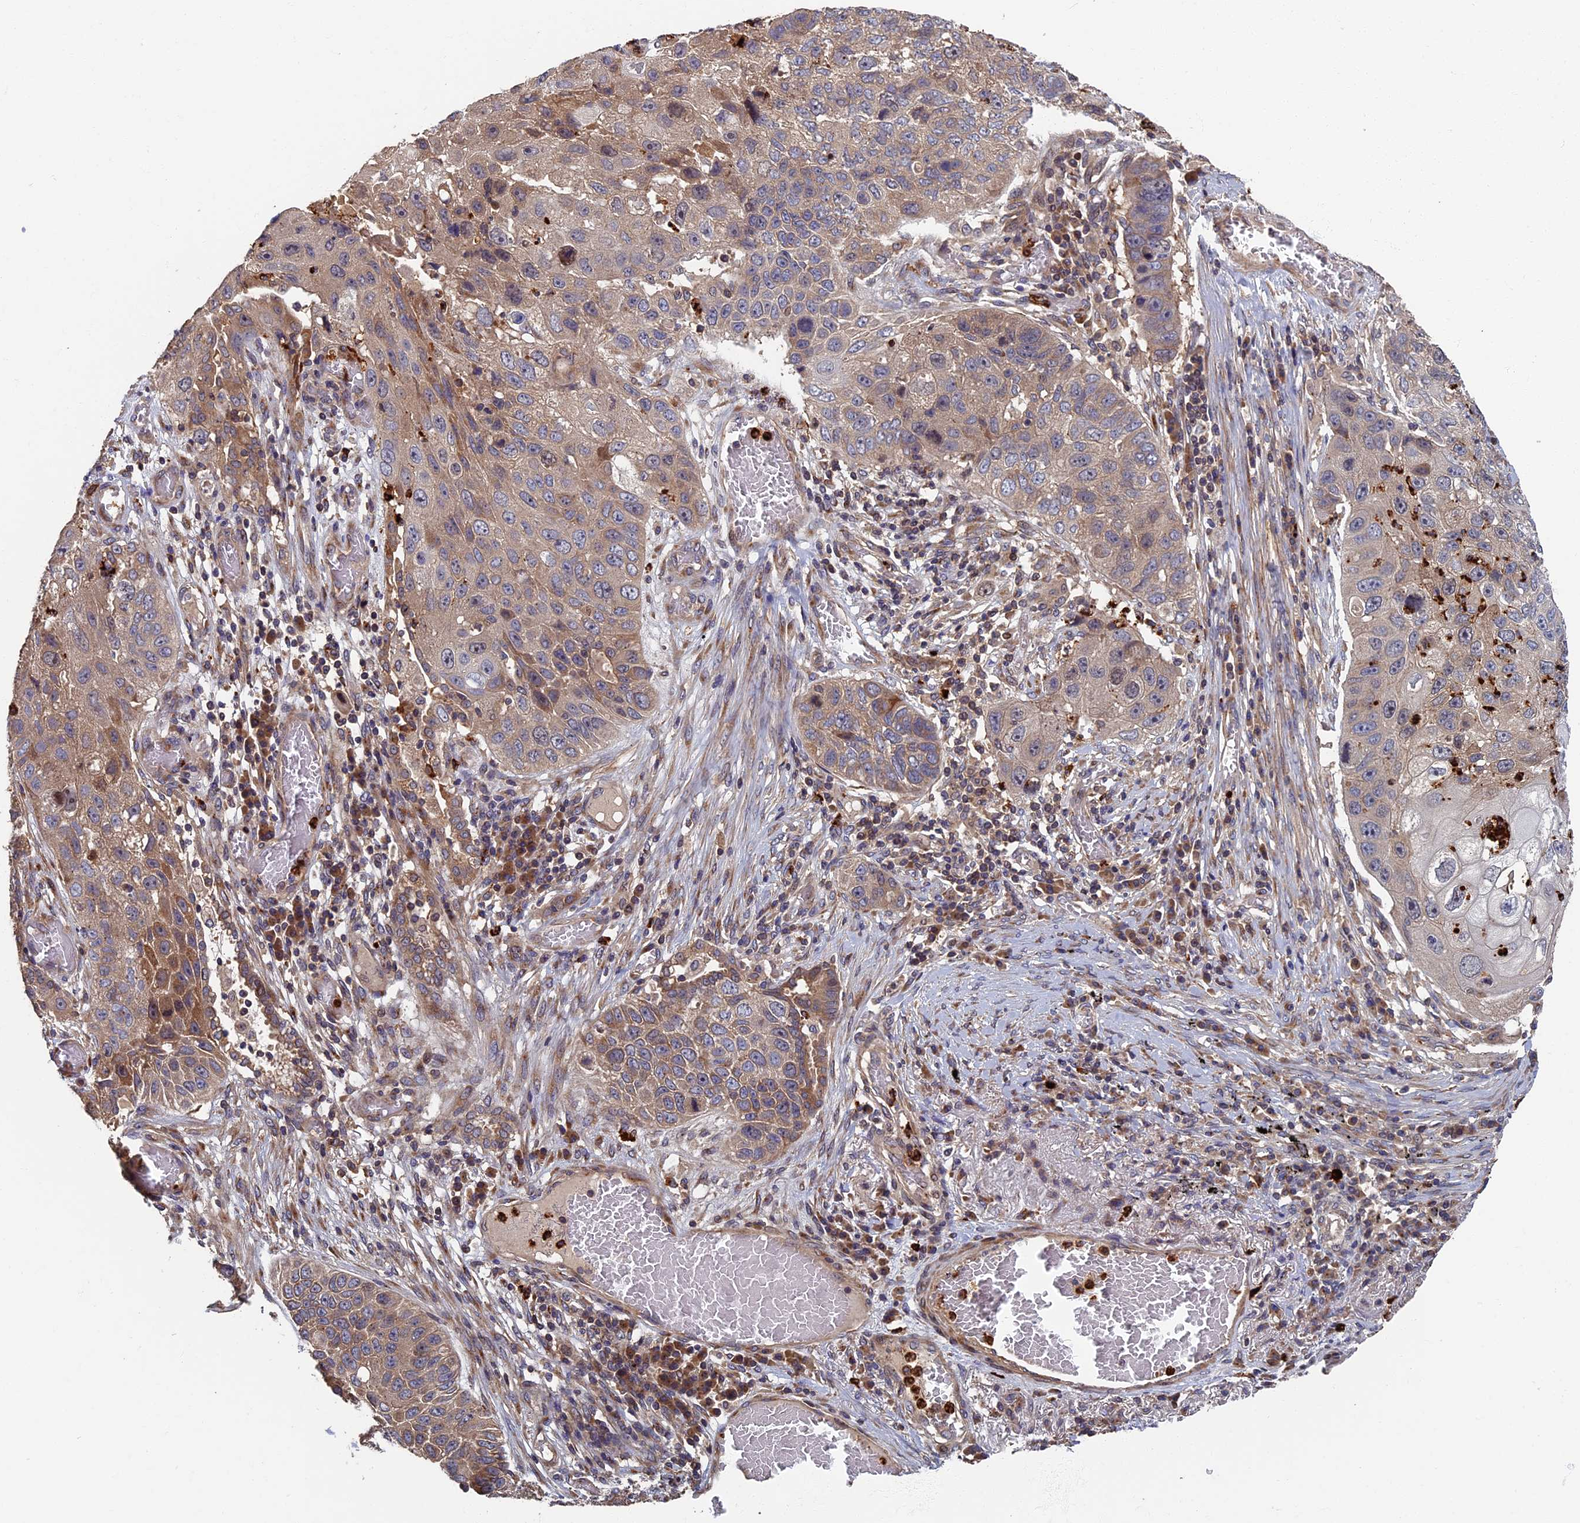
{"staining": {"intensity": "moderate", "quantity": "25%-75%", "location": "cytoplasmic/membranous"}, "tissue": "lung cancer", "cell_type": "Tumor cells", "image_type": "cancer", "snomed": [{"axis": "morphology", "description": "Squamous cell carcinoma, NOS"}, {"axis": "topography", "description": "Lung"}], "caption": "The photomicrograph shows staining of lung cancer (squamous cell carcinoma), revealing moderate cytoplasmic/membranous protein positivity (brown color) within tumor cells.", "gene": "TNK2", "patient": {"sex": "male", "age": 61}}